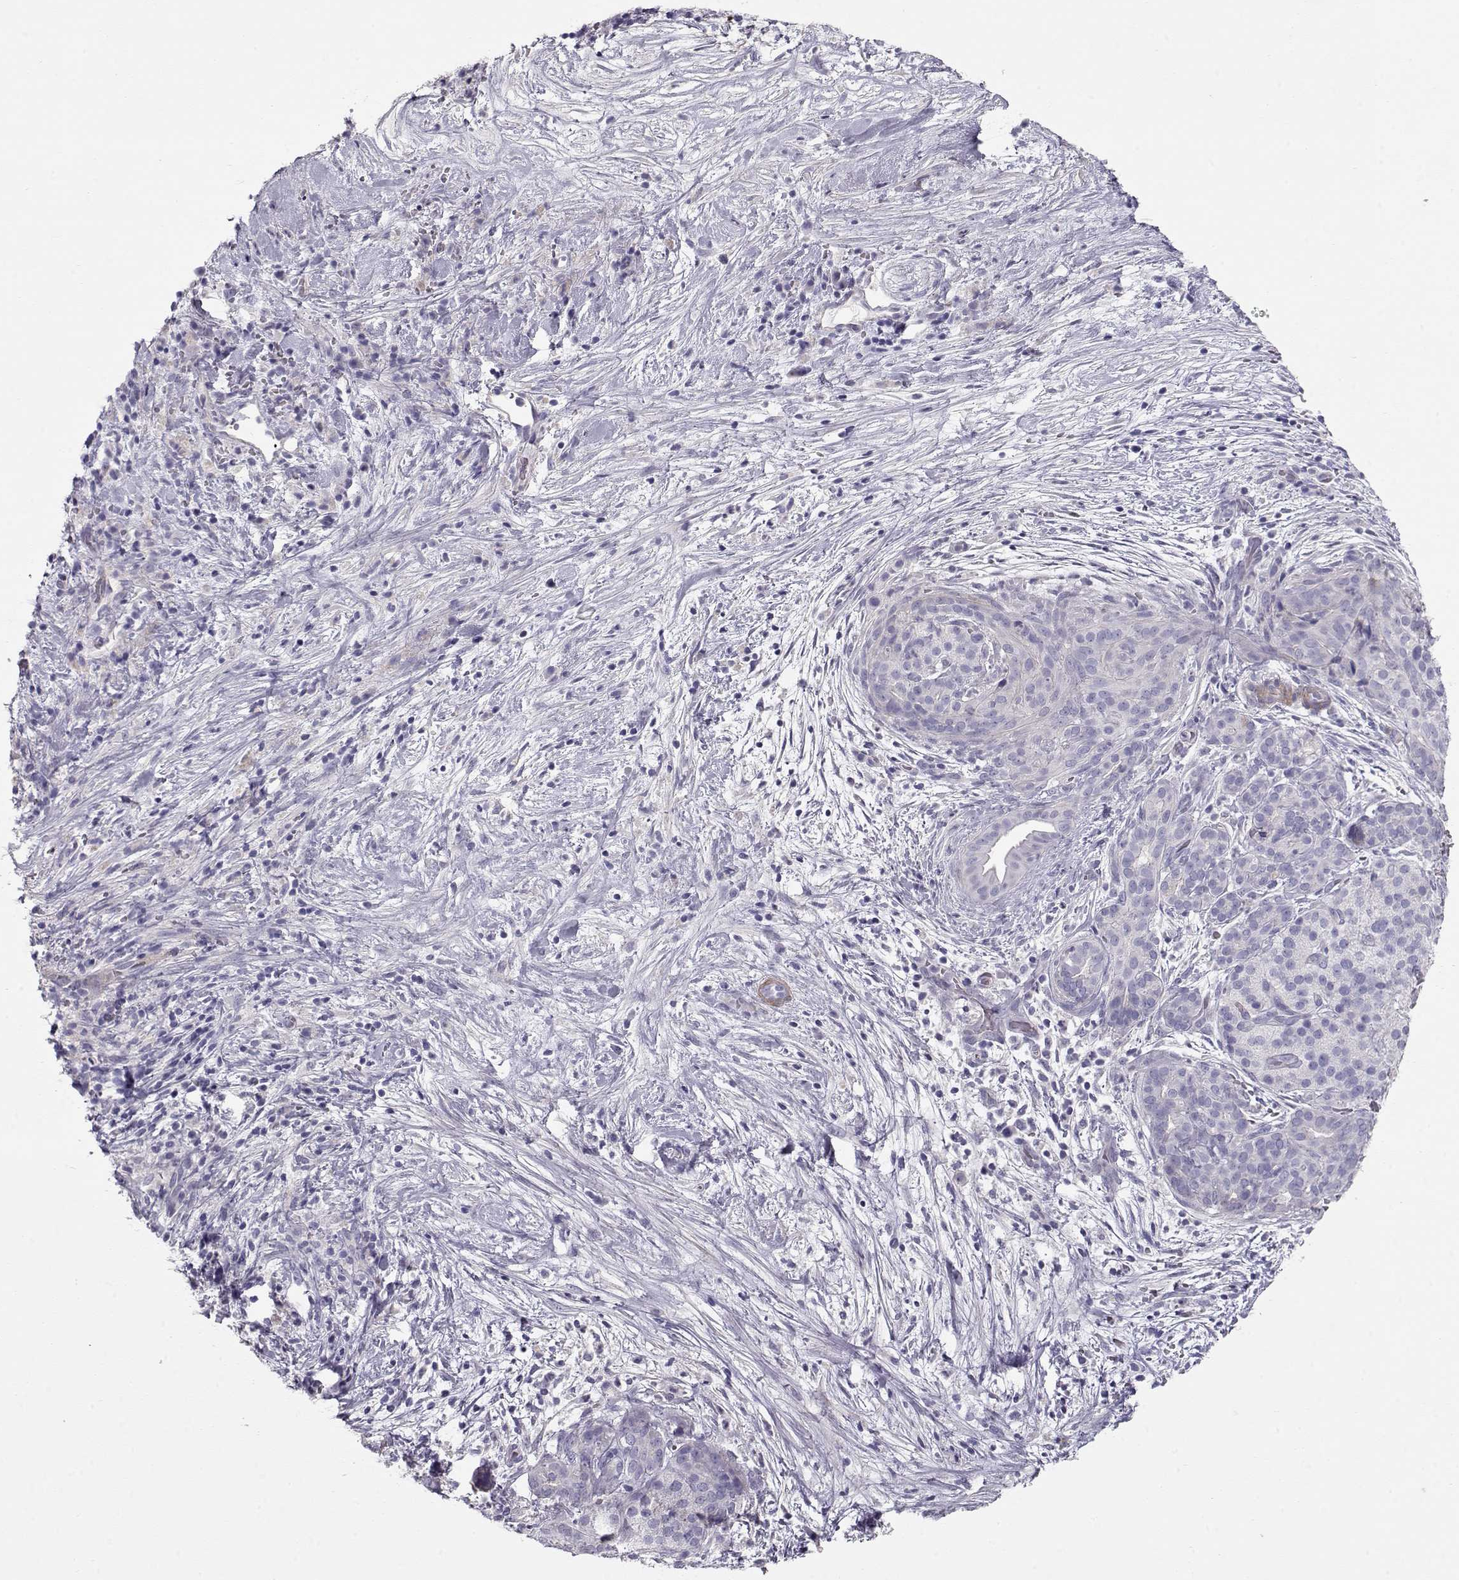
{"staining": {"intensity": "negative", "quantity": "none", "location": "none"}, "tissue": "pancreatic cancer", "cell_type": "Tumor cells", "image_type": "cancer", "snomed": [{"axis": "morphology", "description": "Adenocarcinoma, NOS"}, {"axis": "topography", "description": "Pancreas"}], "caption": "The immunohistochemistry (IHC) micrograph has no significant positivity in tumor cells of adenocarcinoma (pancreatic) tissue.", "gene": "SLITRK3", "patient": {"sex": "male", "age": 44}}